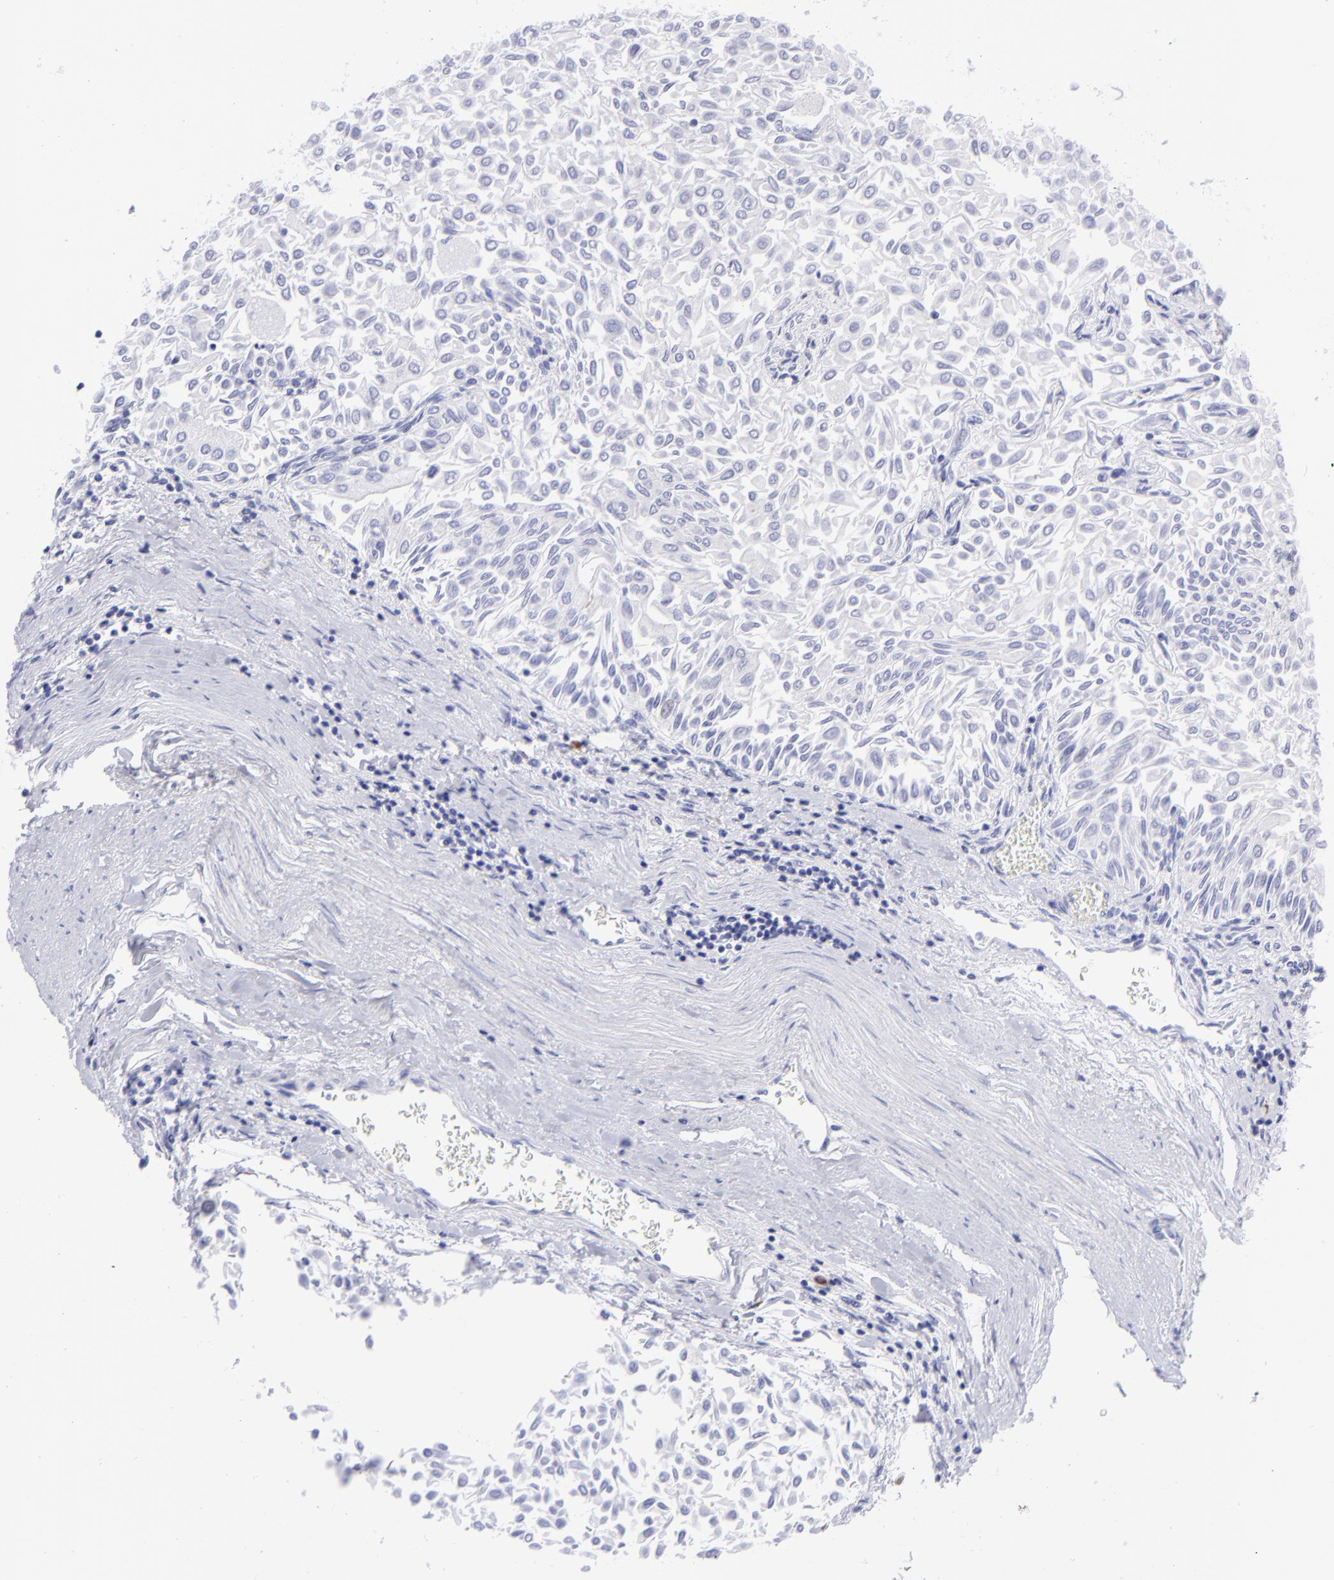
{"staining": {"intensity": "negative", "quantity": "none", "location": "none"}, "tissue": "urothelial cancer", "cell_type": "Tumor cells", "image_type": "cancer", "snomed": [{"axis": "morphology", "description": "Urothelial carcinoma, Low grade"}, {"axis": "topography", "description": "Urinary bladder"}], "caption": "Immunohistochemistry of human urothelial cancer shows no staining in tumor cells. (DAB immunohistochemistry visualized using brightfield microscopy, high magnification).", "gene": "SLC1A2", "patient": {"sex": "male", "age": 64}}